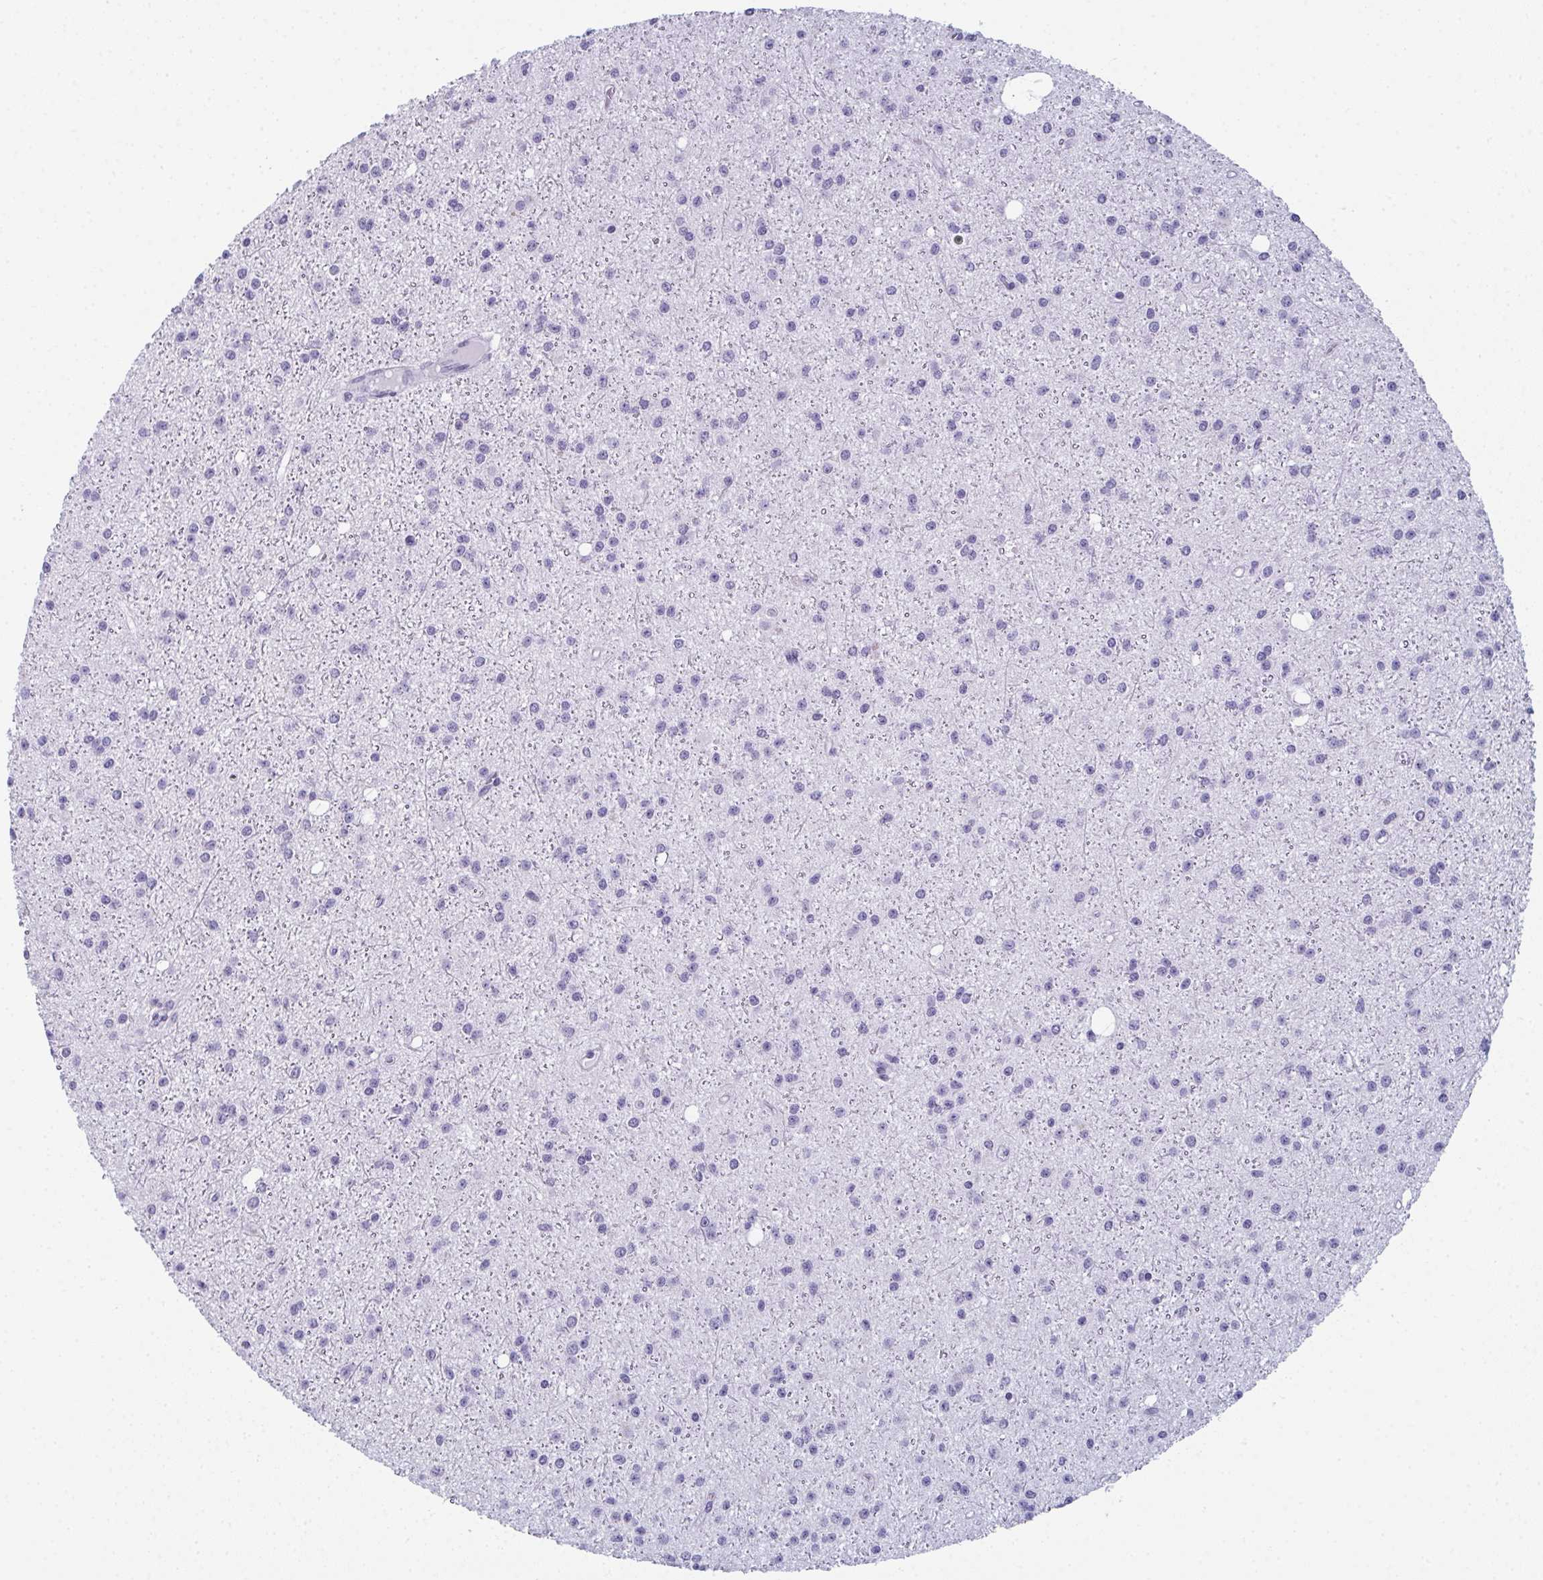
{"staining": {"intensity": "negative", "quantity": "none", "location": "none"}, "tissue": "glioma", "cell_type": "Tumor cells", "image_type": "cancer", "snomed": [{"axis": "morphology", "description": "Glioma, malignant, Low grade"}, {"axis": "topography", "description": "Brain"}], "caption": "This is an immunohistochemistry histopathology image of human glioma. There is no expression in tumor cells.", "gene": "ENKUR", "patient": {"sex": "male", "age": 27}}